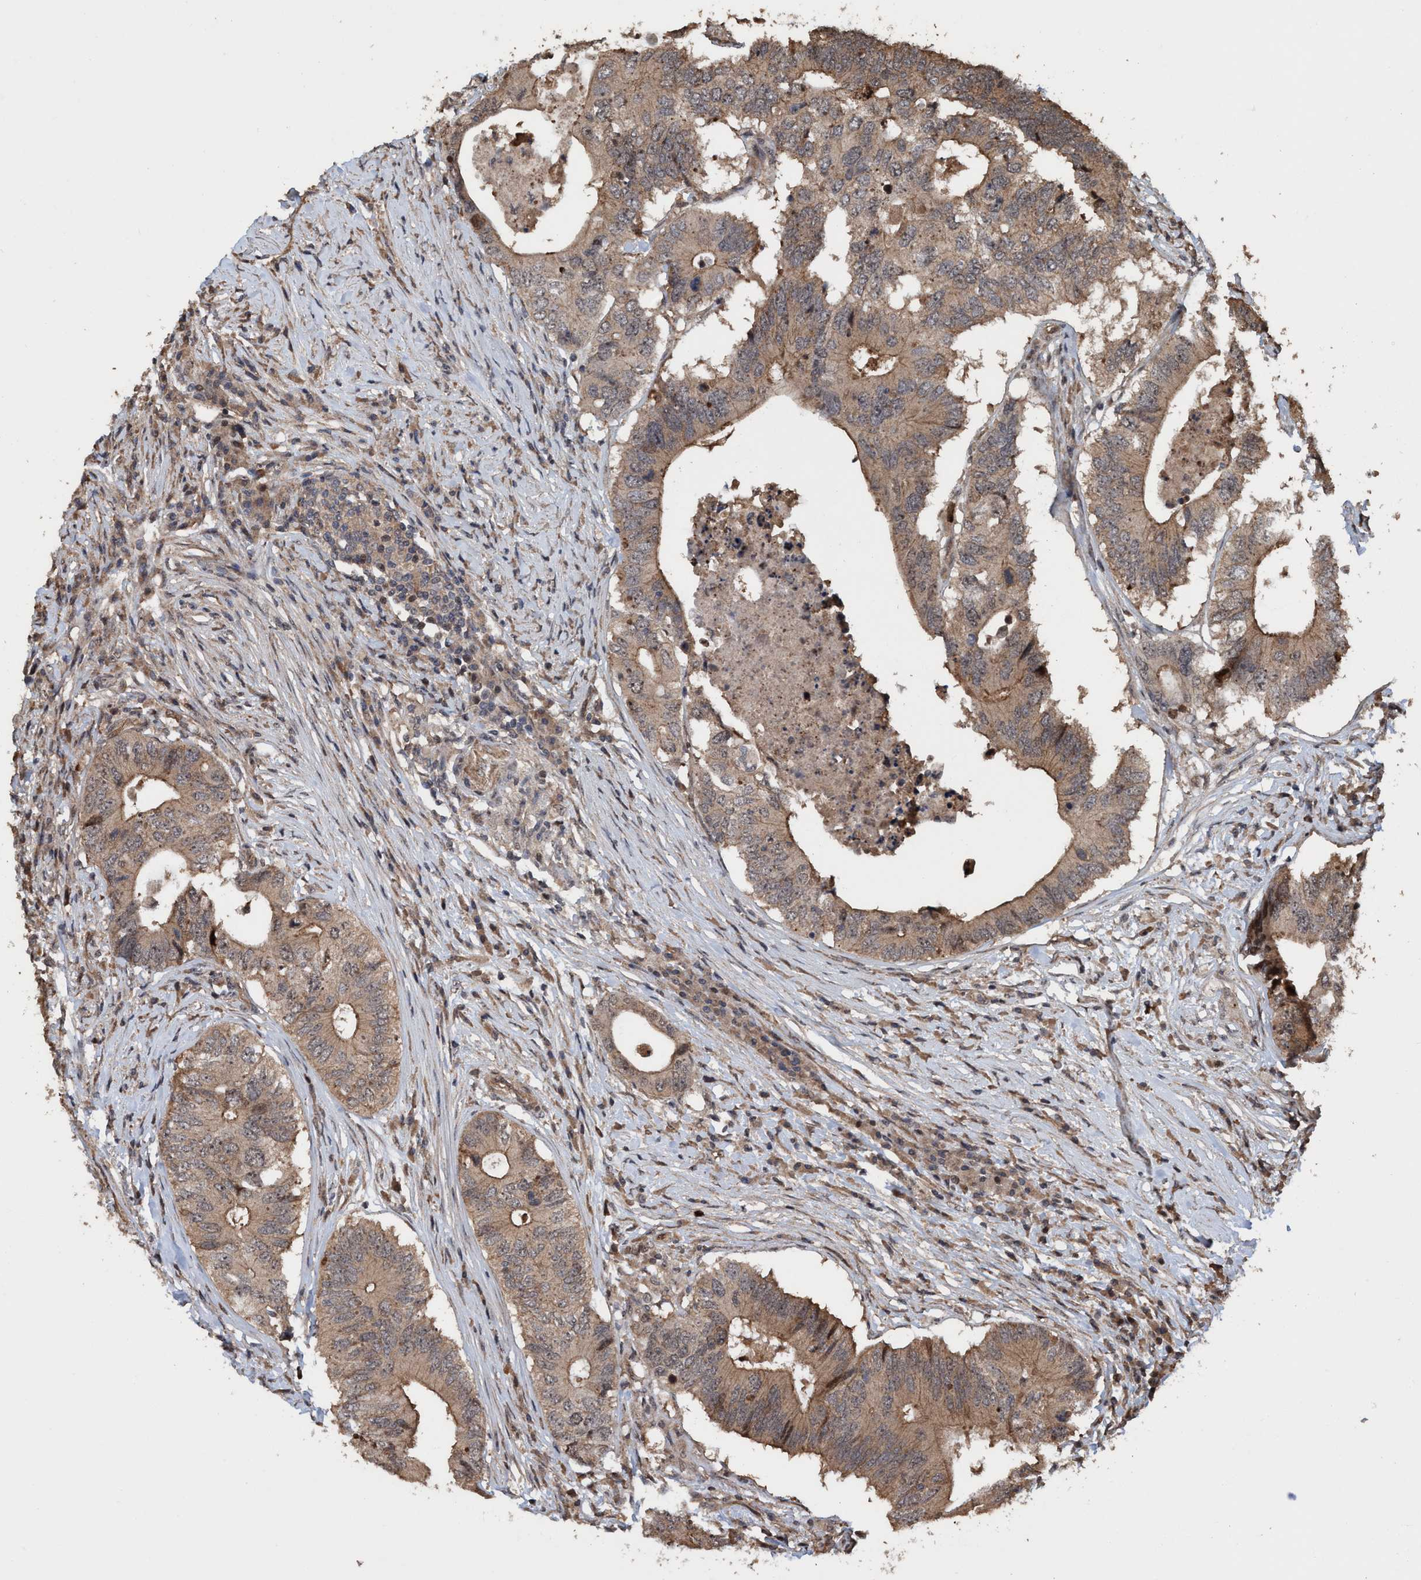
{"staining": {"intensity": "weak", "quantity": ">75%", "location": "cytoplasmic/membranous"}, "tissue": "colorectal cancer", "cell_type": "Tumor cells", "image_type": "cancer", "snomed": [{"axis": "morphology", "description": "Adenocarcinoma, NOS"}, {"axis": "topography", "description": "Colon"}], "caption": "Protein expression analysis of colorectal adenocarcinoma demonstrates weak cytoplasmic/membranous expression in approximately >75% of tumor cells.", "gene": "TRPC7", "patient": {"sex": "male", "age": 71}}